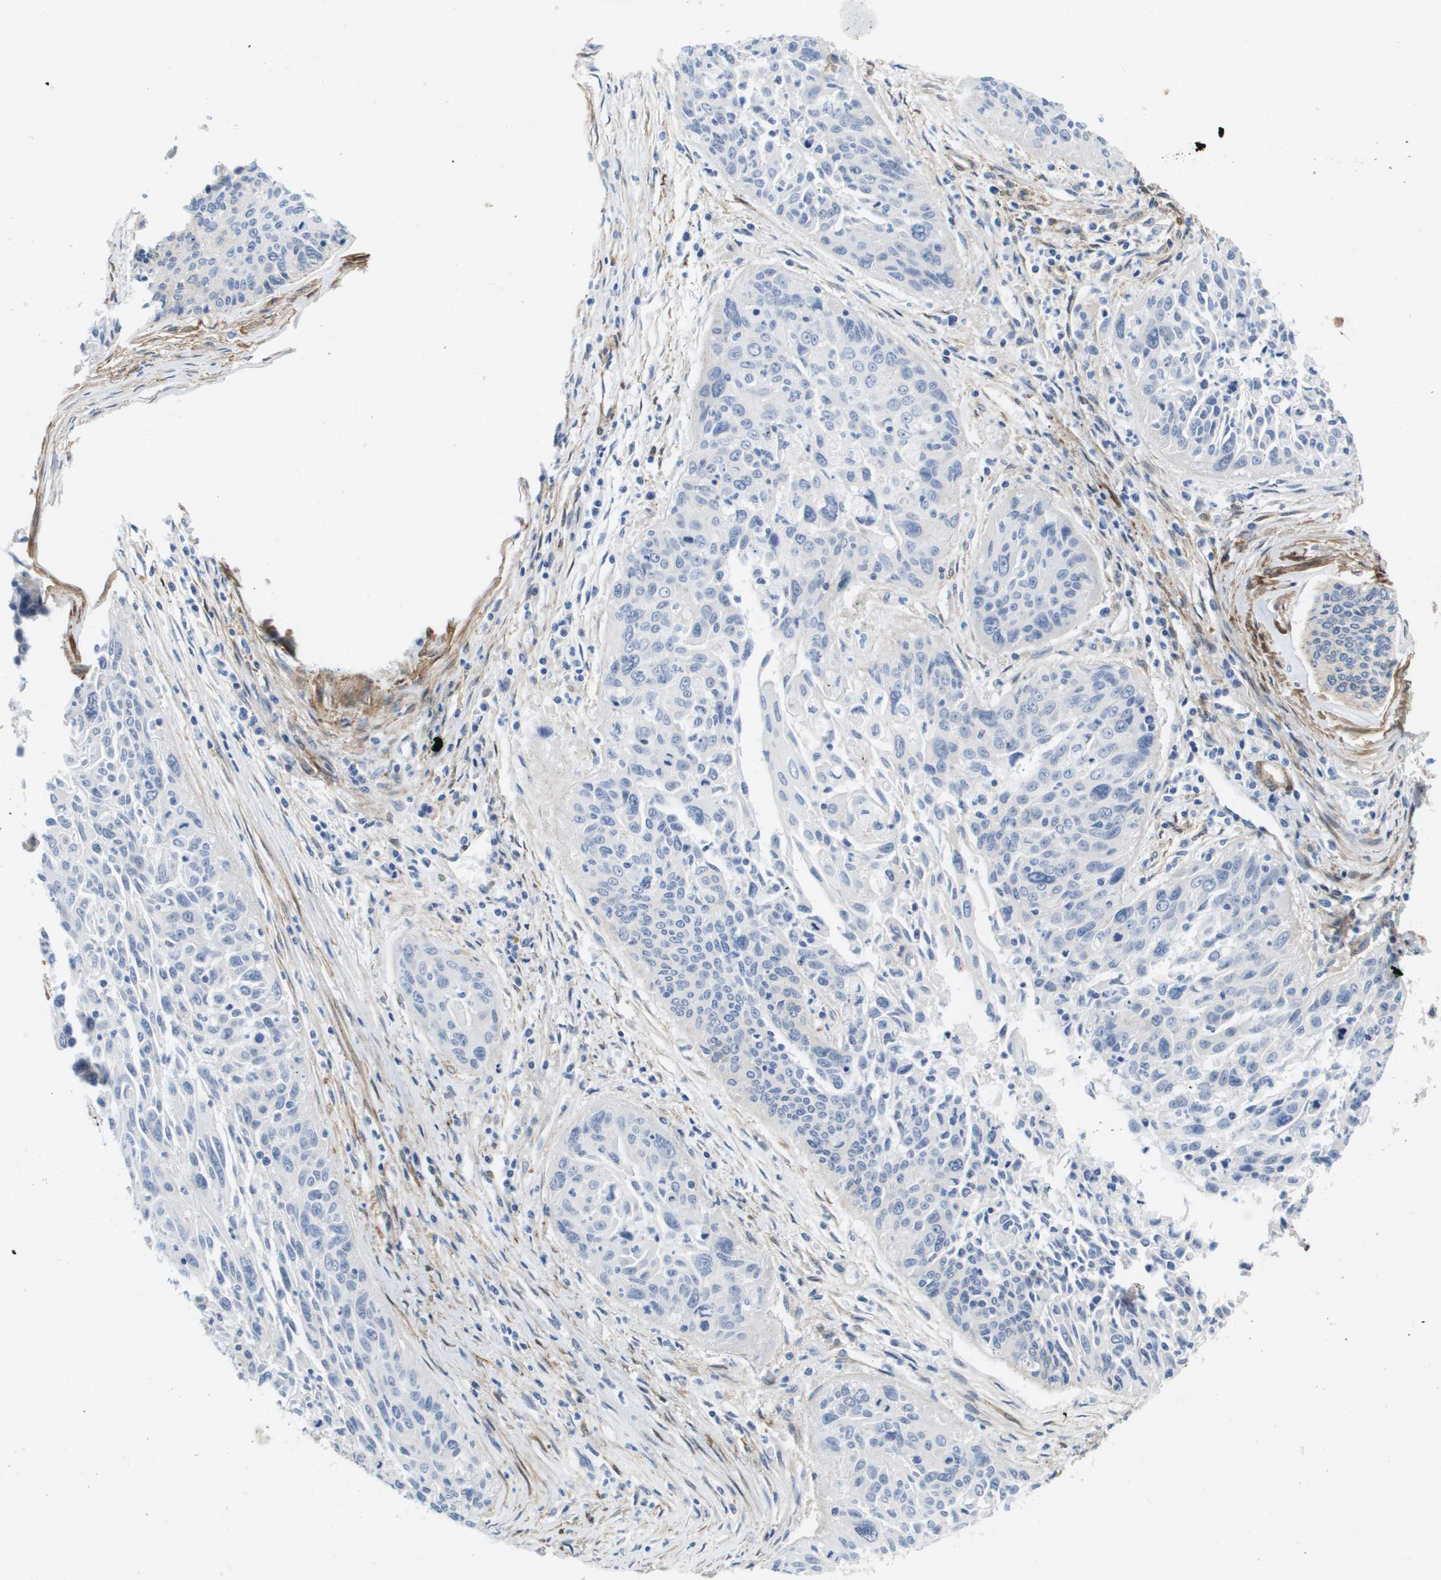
{"staining": {"intensity": "negative", "quantity": "none", "location": "none"}, "tissue": "cervical cancer", "cell_type": "Tumor cells", "image_type": "cancer", "snomed": [{"axis": "morphology", "description": "Squamous cell carcinoma, NOS"}, {"axis": "topography", "description": "Cervix"}], "caption": "Immunohistochemistry histopathology image of neoplastic tissue: human squamous cell carcinoma (cervical) stained with DAB (3,3'-diaminobenzidine) shows no significant protein expression in tumor cells.", "gene": "LPP", "patient": {"sex": "female", "age": 55}}